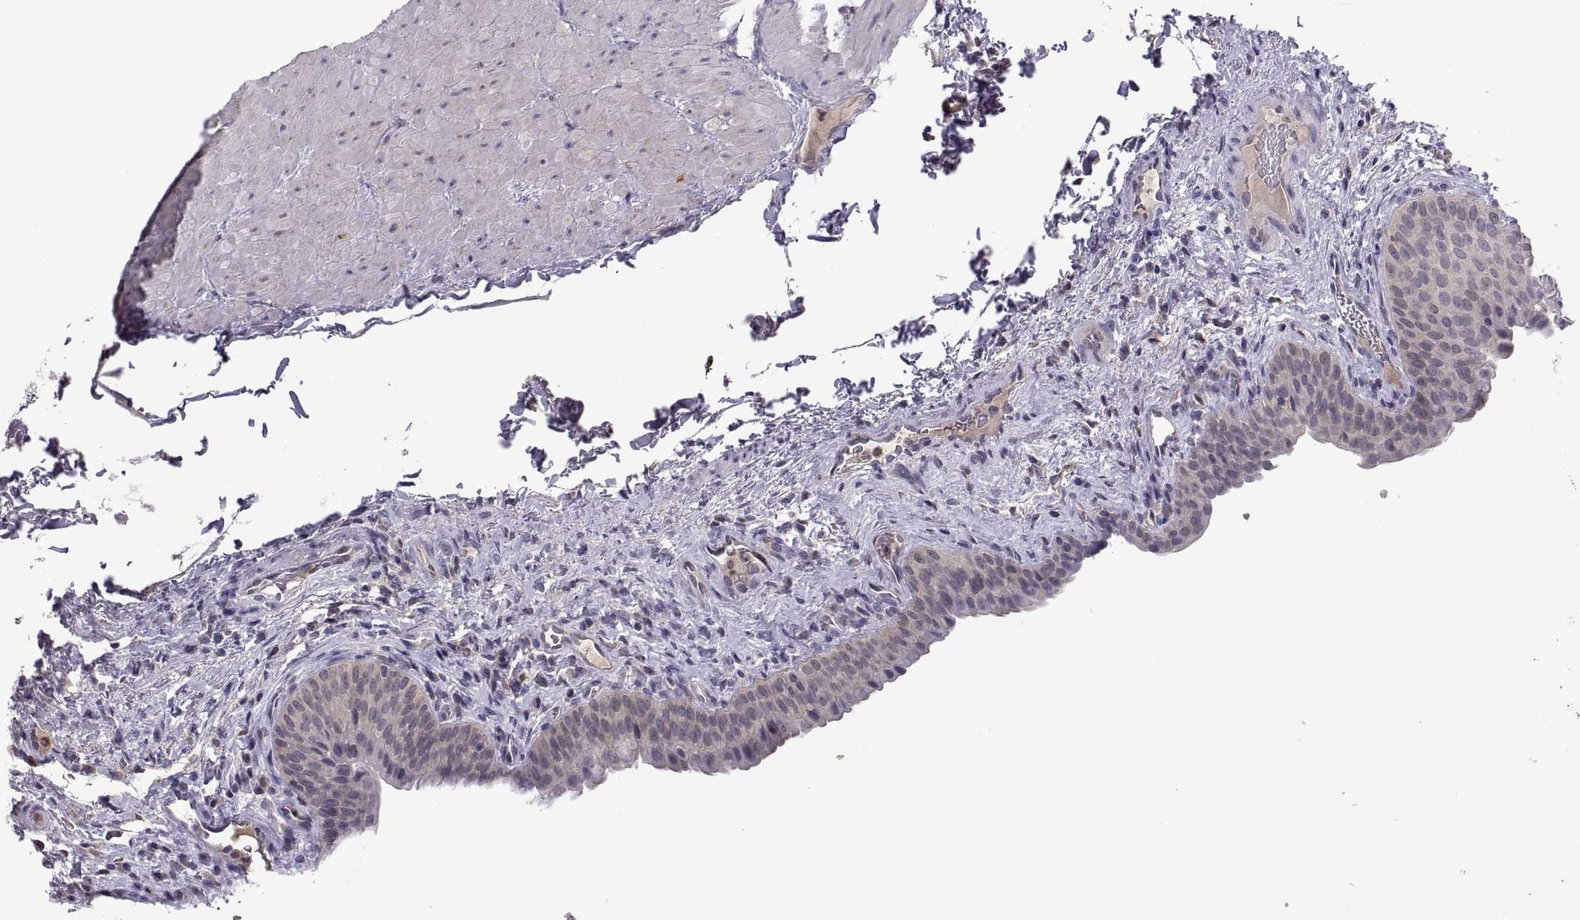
{"staining": {"intensity": "negative", "quantity": "none", "location": "none"}, "tissue": "urinary bladder", "cell_type": "Urothelial cells", "image_type": "normal", "snomed": [{"axis": "morphology", "description": "Normal tissue, NOS"}, {"axis": "topography", "description": "Urinary bladder"}], "caption": "Human urinary bladder stained for a protein using immunohistochemistry (IHC) displays no positivity in urothelial cells.", "gene": "FGF9", "patient": {"sex": "male", "age": 66}}